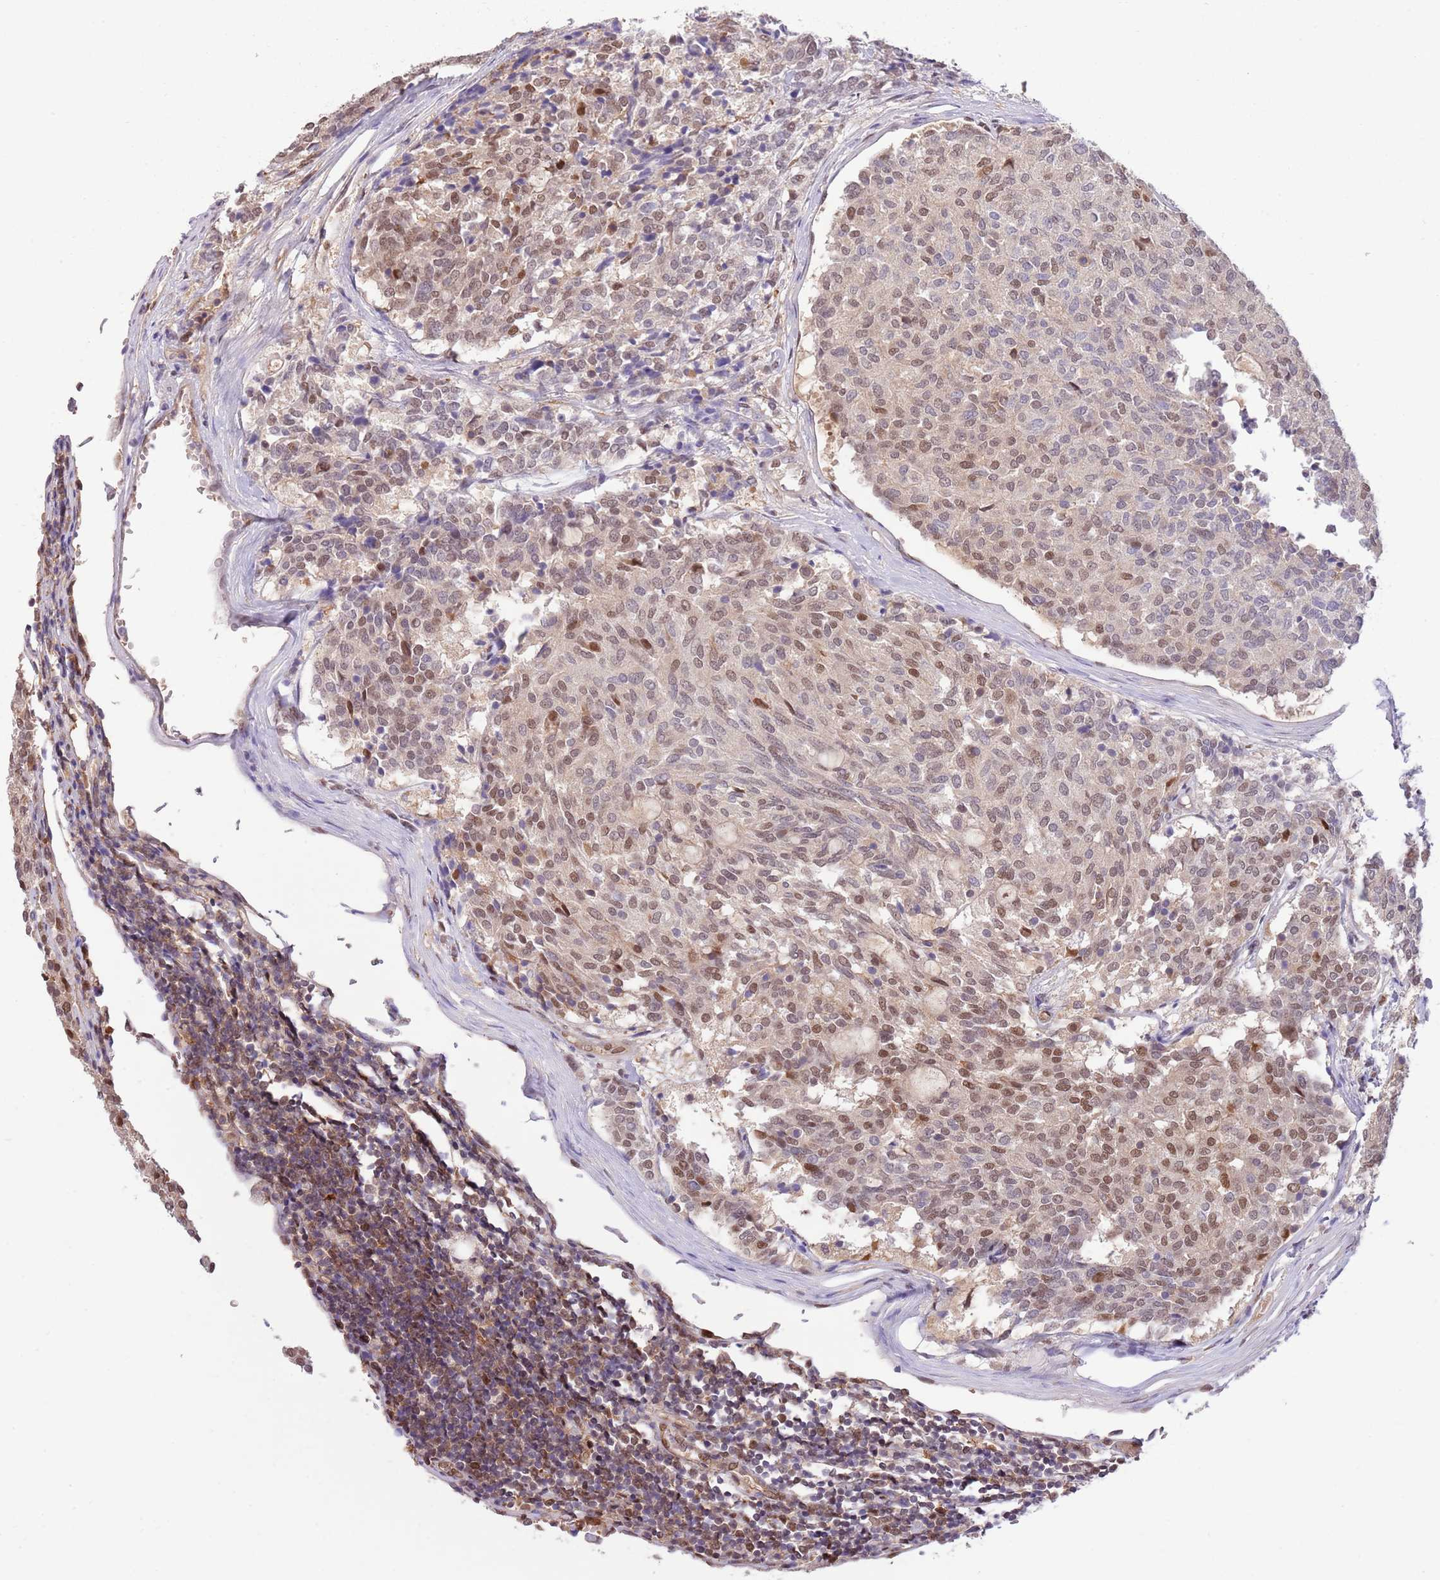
{"staining": {"intensity": "moderate", "quantity": ">75%", "location": "nuclear"}, "tissue": "carcinoid", "cell_type": "Tumor cells", "image_type": "cancer", "snomed": [{"axis": "morphology", "description": "Carcinoid, malignant, NOS"}, {"axis": "topography", "description": "Pancreas"}], "caption": "Immunohistochemical staining of carcinoid displays moderate nuclear protein positivity in approximately >75% of tumor cells.", "gene": "NSFL1C", "patient": {"sex": "female", "age": 54}}